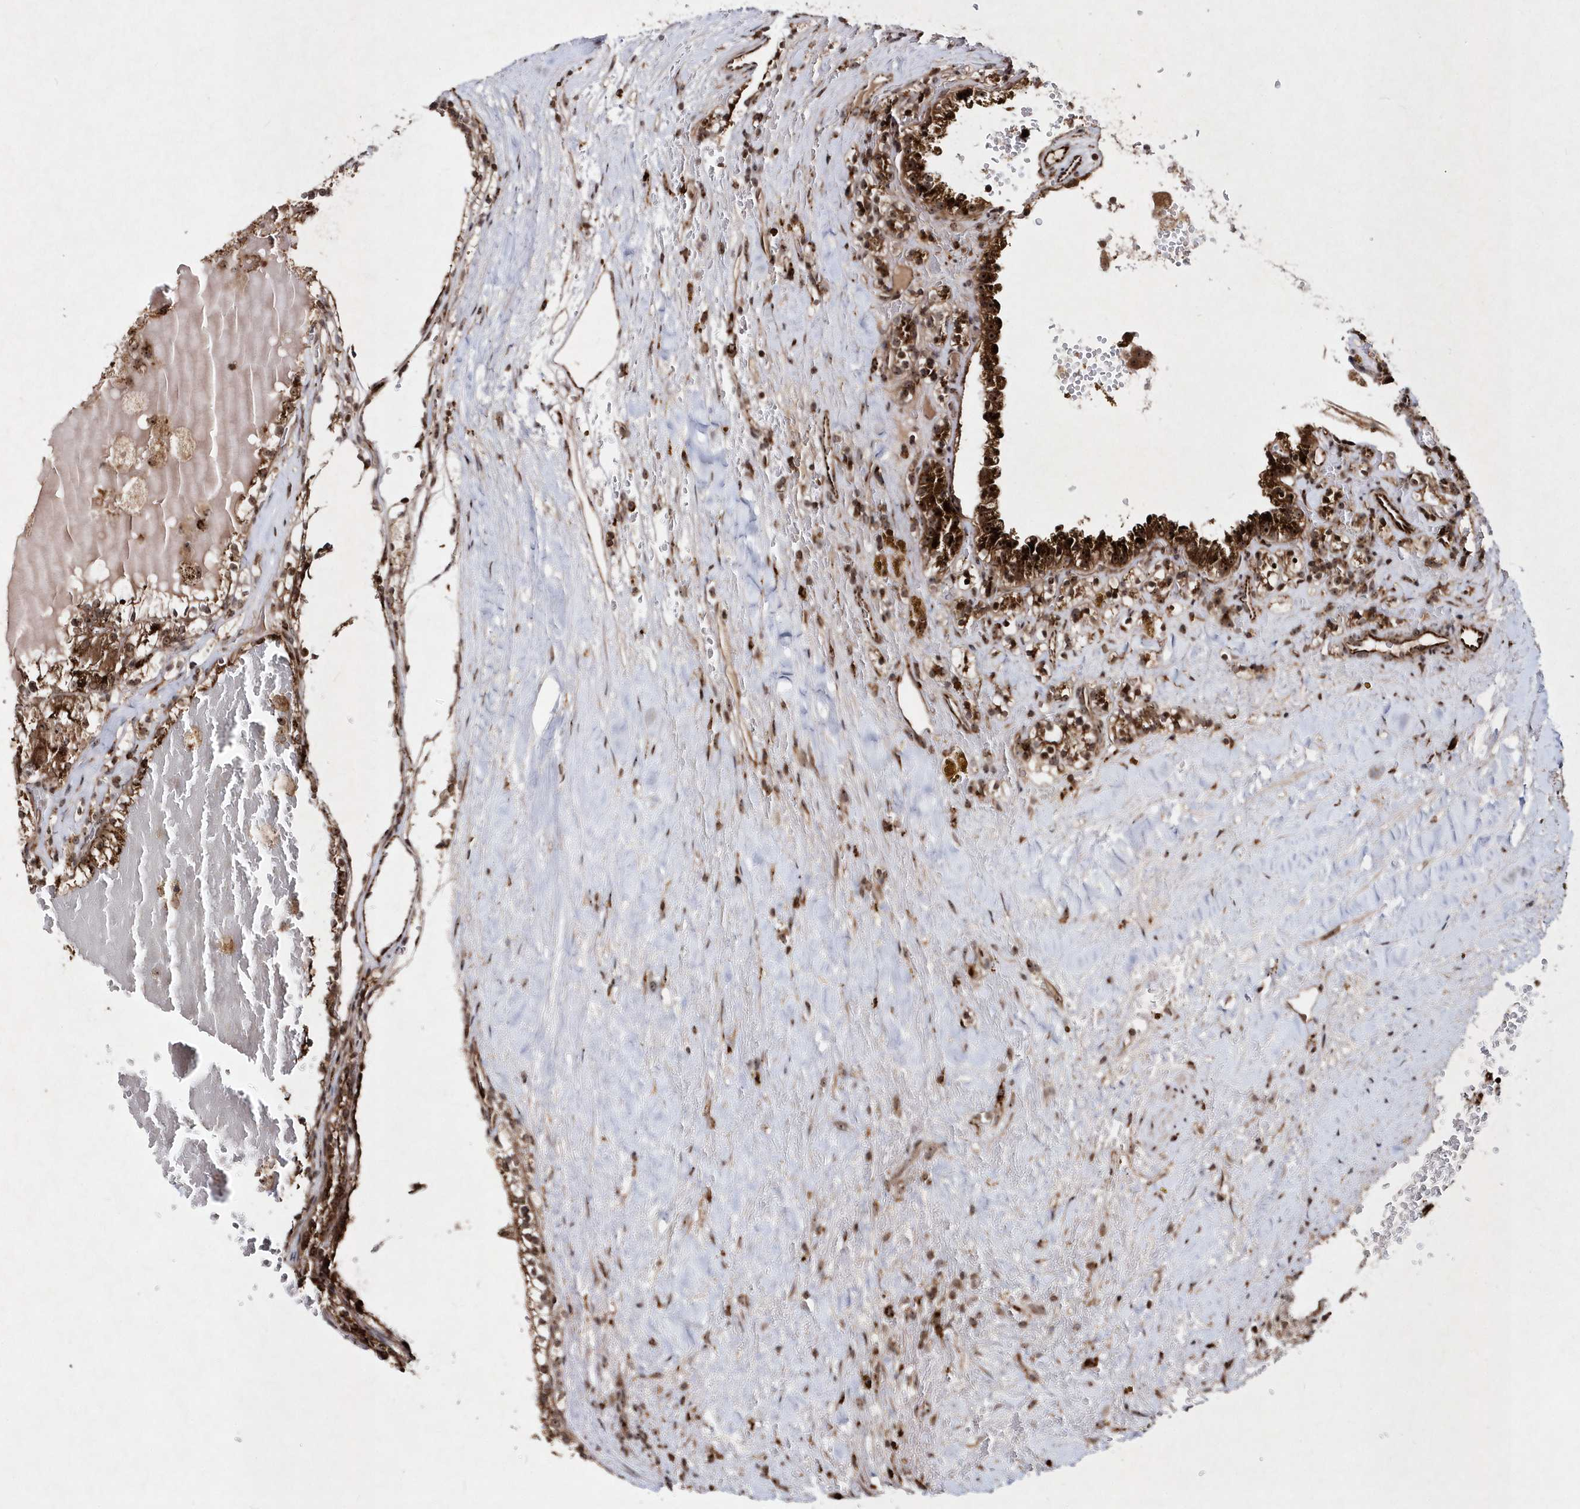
{"staining": {"intensity": "strong", "quantity": "25%-75%", "location": "cytoplasmic/membranous,nuclear"}, "tissue": "renal cancer", "cell_type": "Tumor cells", "image_type": "cancer", "snomed": [{"axis": "morphology", "description": "Adenocarcinoma, NOS"}, {"axis": "topography", "description": "Kidney"}], "caption": "Immunohistochemistry (IHC) histopathology image of human renal cancer (adenocarcinoma) stained for a protein (brown), which exhibits high levels of strong cytoplasmic/membranous and nuclear staining in approximately 25%-75% of tumor cells.", "gene": "SOWAHB", "patient": {"sex": "female", "age": 56}}